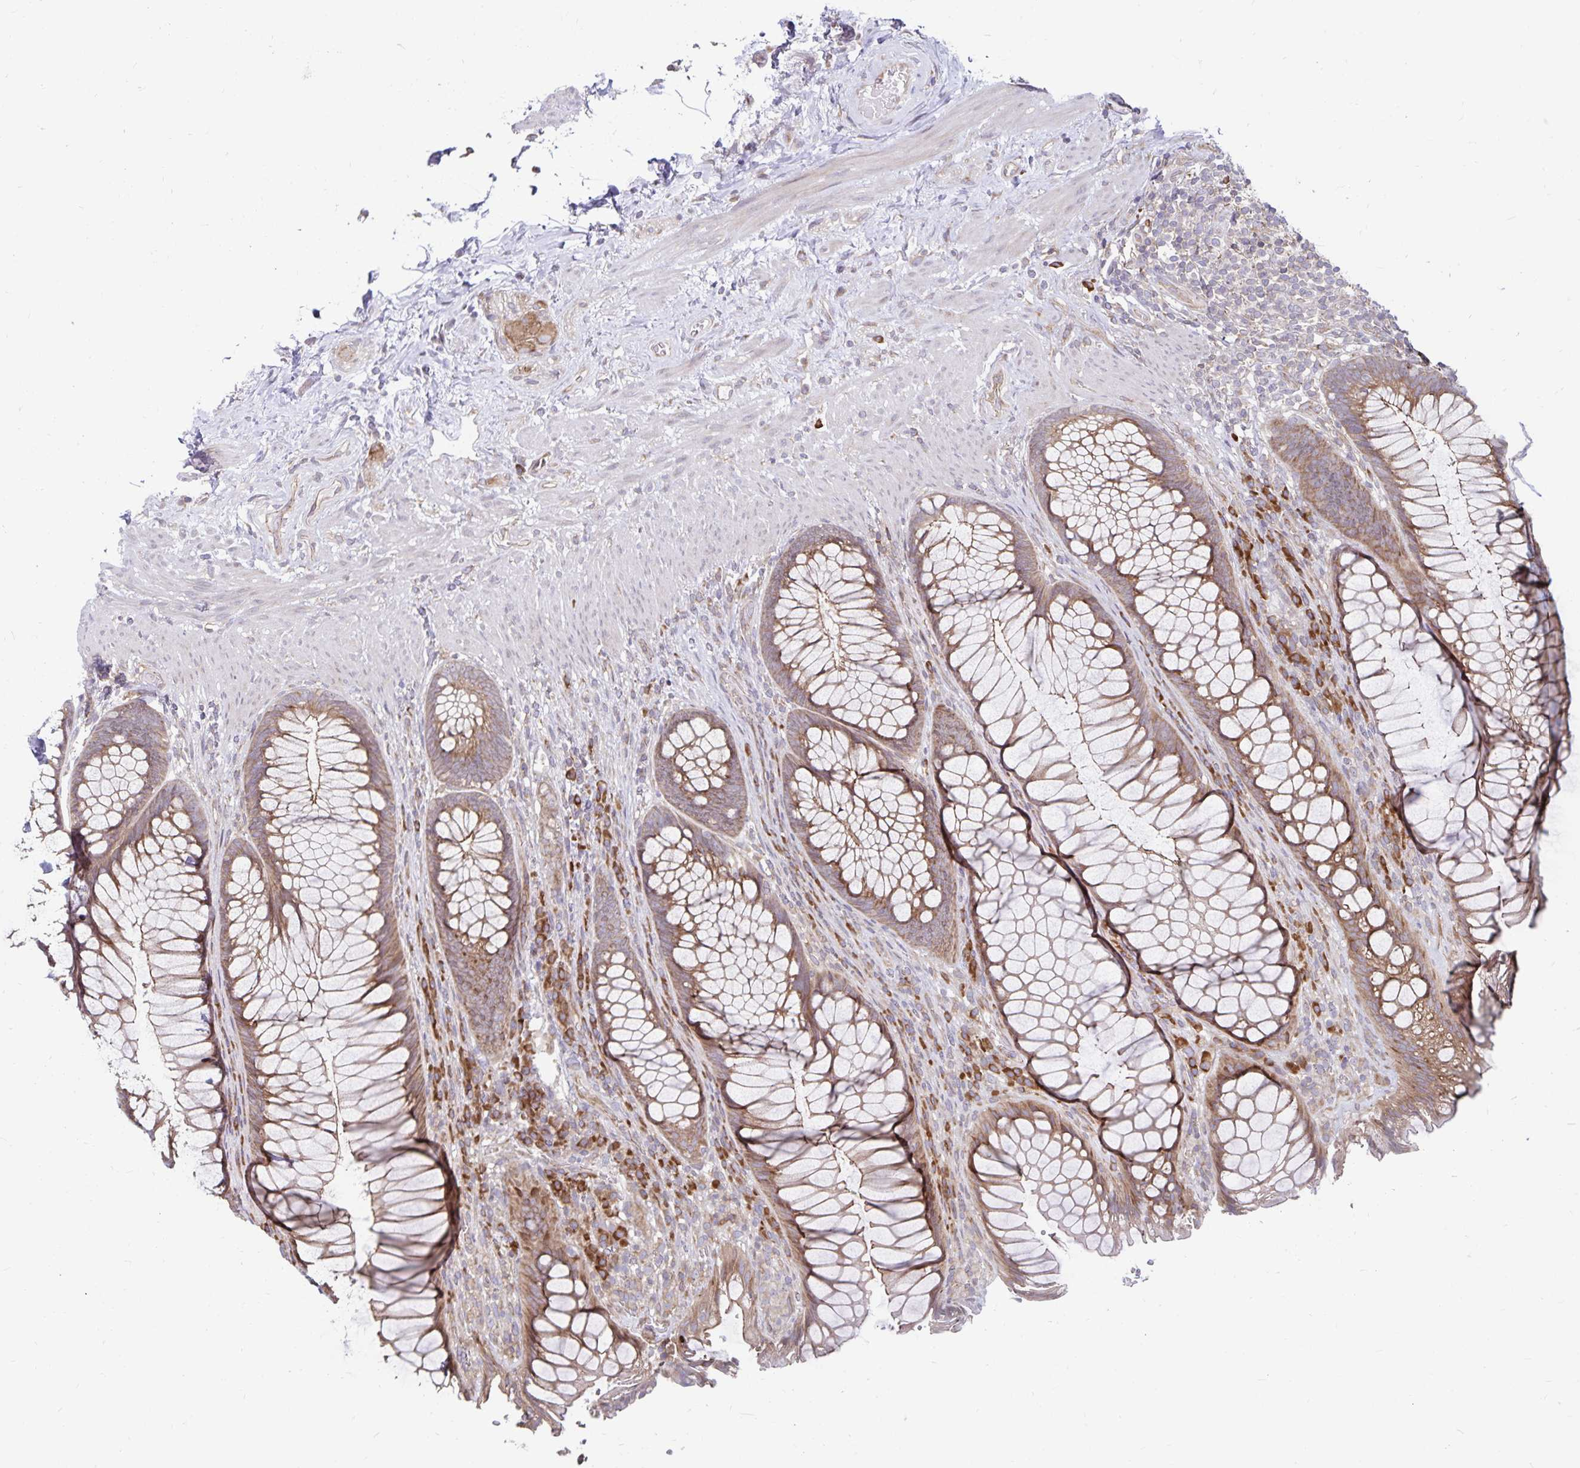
{"staining": {"intensity": "moderate", "quantity": ">75%", "location": "cytoplasmic/membranous"}, "tissue": "rectum", "cell_type": "Glandular cells", "image_type": "normal", "snomed": [{"axis": "morphology", "description": "Normal tissue, NOS"}, {"axis": "topography", "description": "Smooth muscle"}, {"axis": "topography", "description": "Rectum"}], "caption": "An image showing moderate cytoplasmic/membranous positivity in about >75% of glandular cells in normal rectum, as visualized by brown immunohistochemical staining.", "gene": "SEC62", "patient": {"sex": "male", "age": 53}}